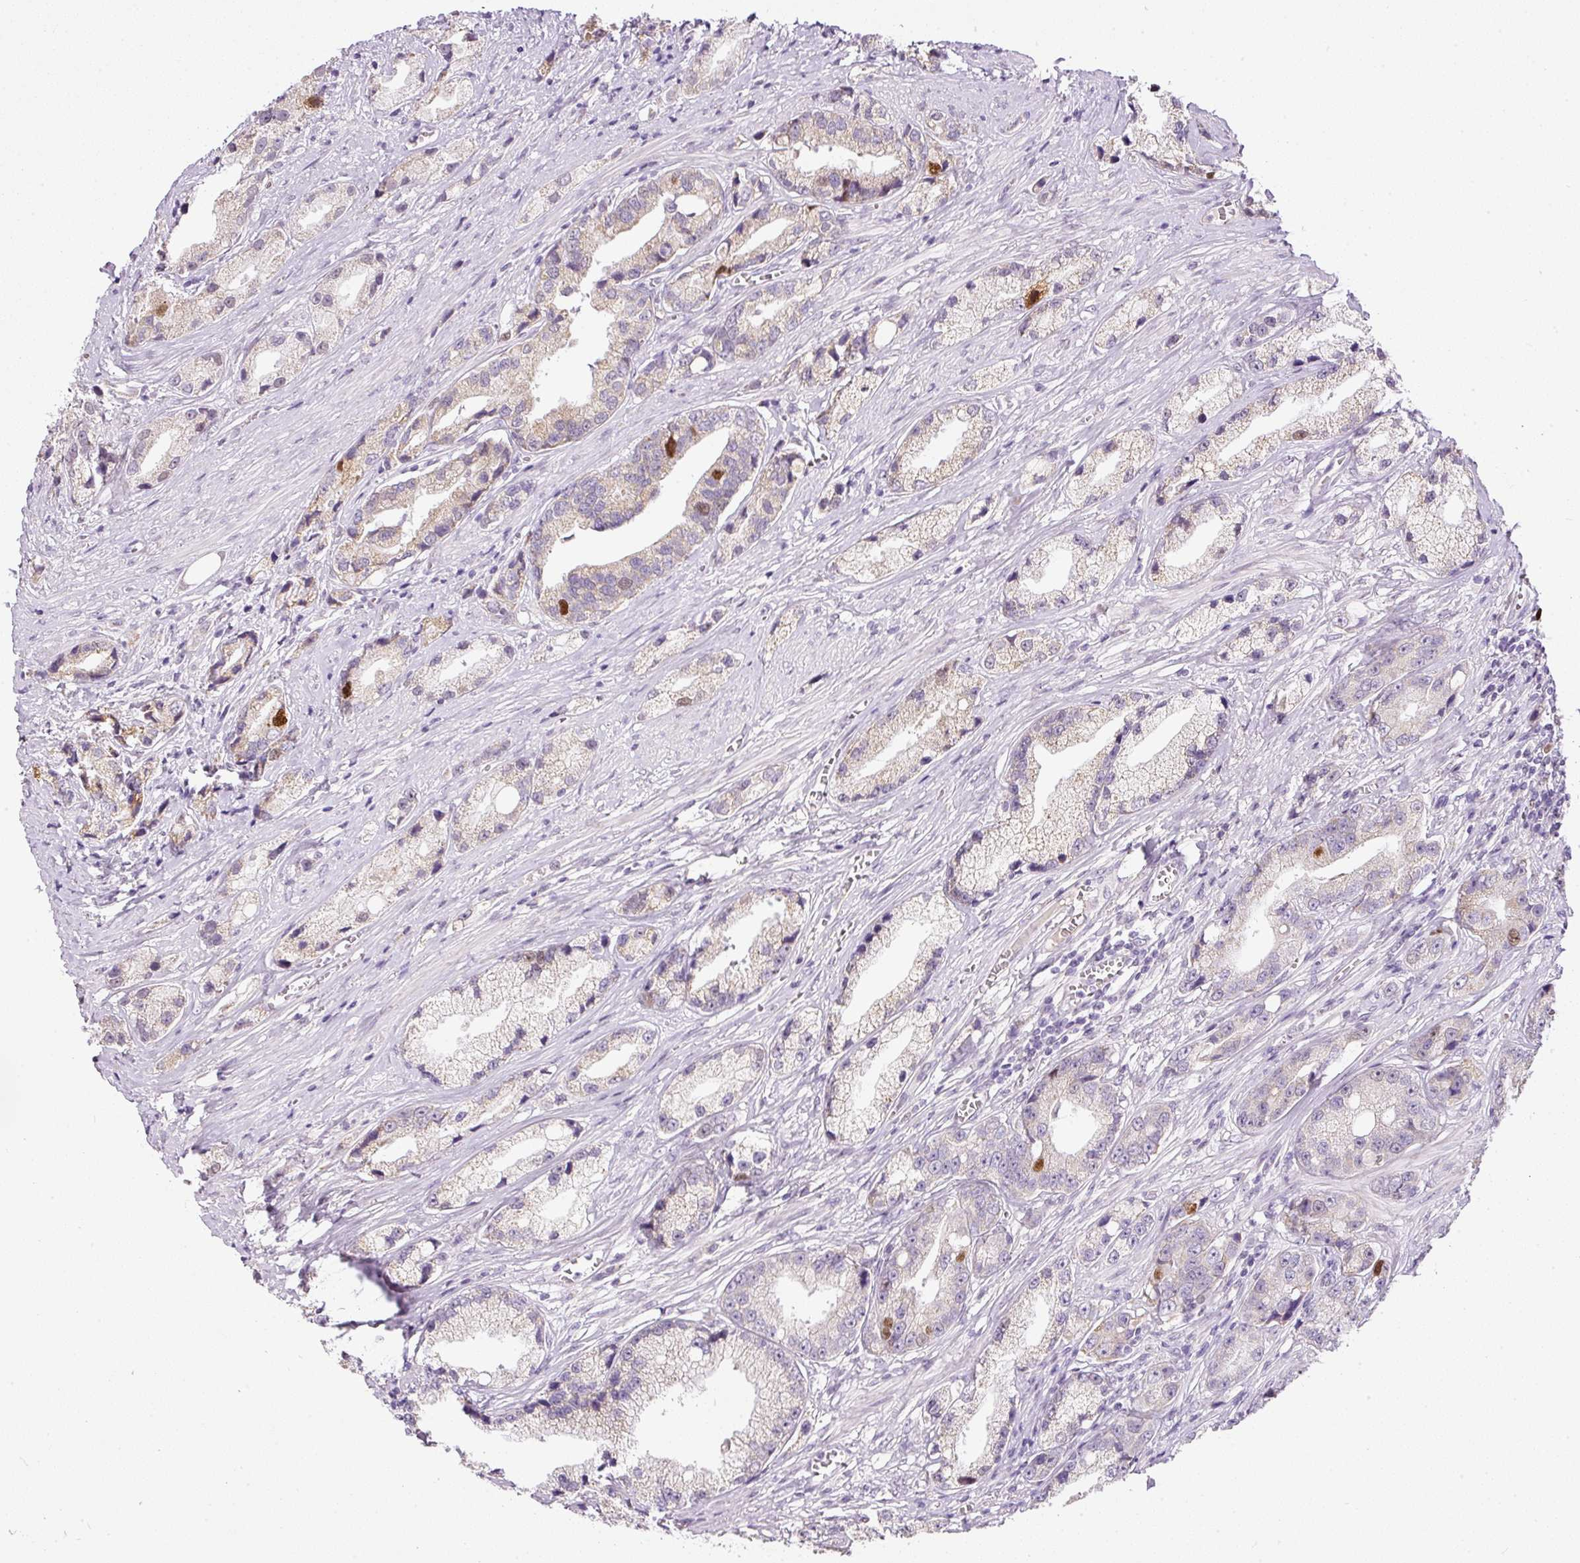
{"staining": {"intensity": "moderate", "quantity": "<25%", "location": "nuclear"}, "tissue": "prostate cancer", "cell_type": "Tumor cells", "image_type": "cancer", "snomed": [{"axis": "morphology", "description": "Adenocarcinoma, High grade"}, {"axis": "topography", "description": "Prostate"}], "caption": "The photomicrograph demonstrates immunohistochemical staining of prostate cancer (high-grade adenocarcinoma). There is moderate nuclear expression is identified in about <25% of tumor cells. The staining was performed using DAB to visualize the protein expression in brown, while the nuclei were stained in blue with hematoxylin (Magnification: 20x).", "gene": "KPNA2", "patient": {"sex": "male", "age": 74}}